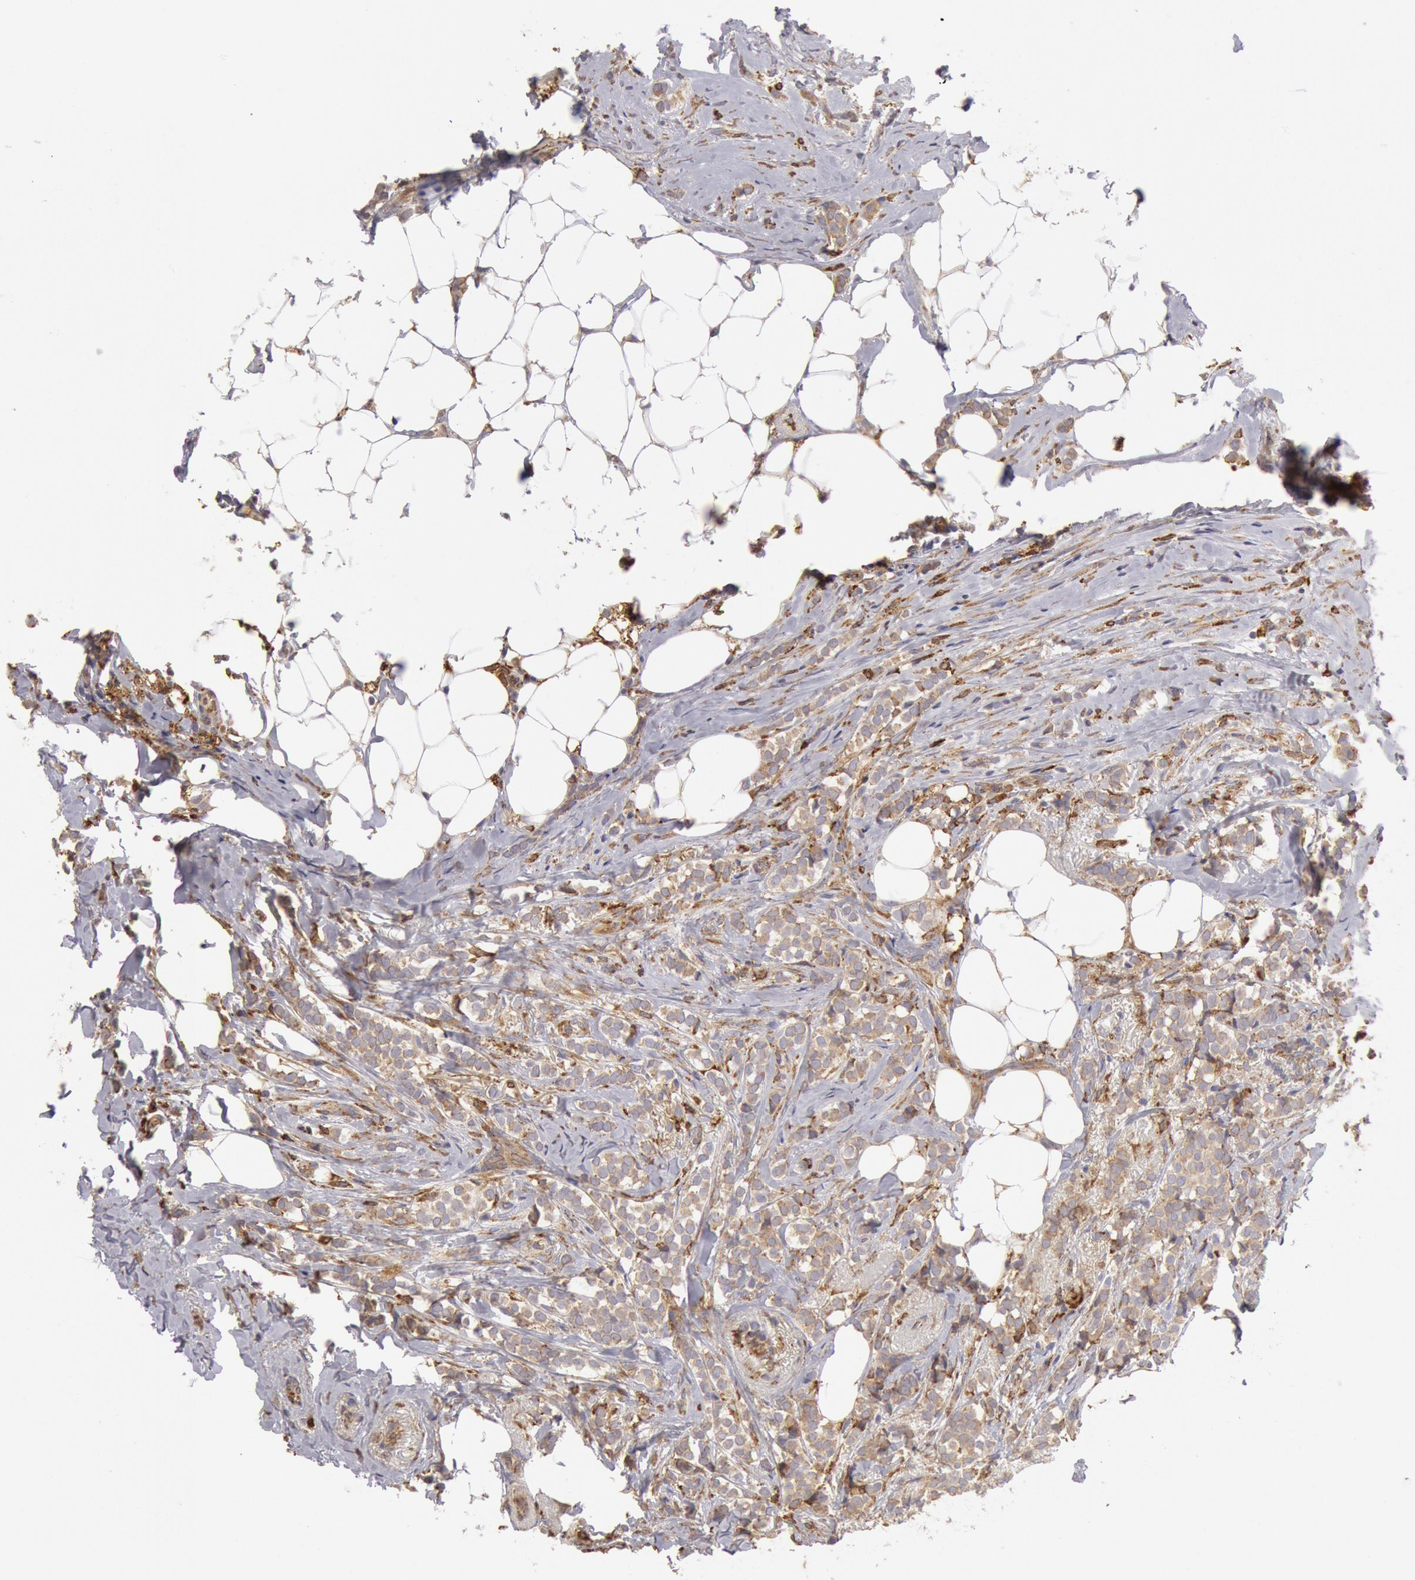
{"staining": {"intensity": "moderate", "quantity": ">75%", "location": "cytoplasmic/membranous"}, "tissue": "breast cancer", "cell_type": "Tumor cells", "image_type": "cancer", "snomed": [{"axis": "morphology", "description": "Lobular carcinoma"}, {"axis": "topography", "description": "Breast"}], "caption": "Breast lobular carcinoma was stained to show a protein in brown. There is medium levels of moderate cytoplasmic/membranous staining in about >75% of tumor cells.", "gene": "ERP44", "patient": {"sex": "female", "age": 56}}